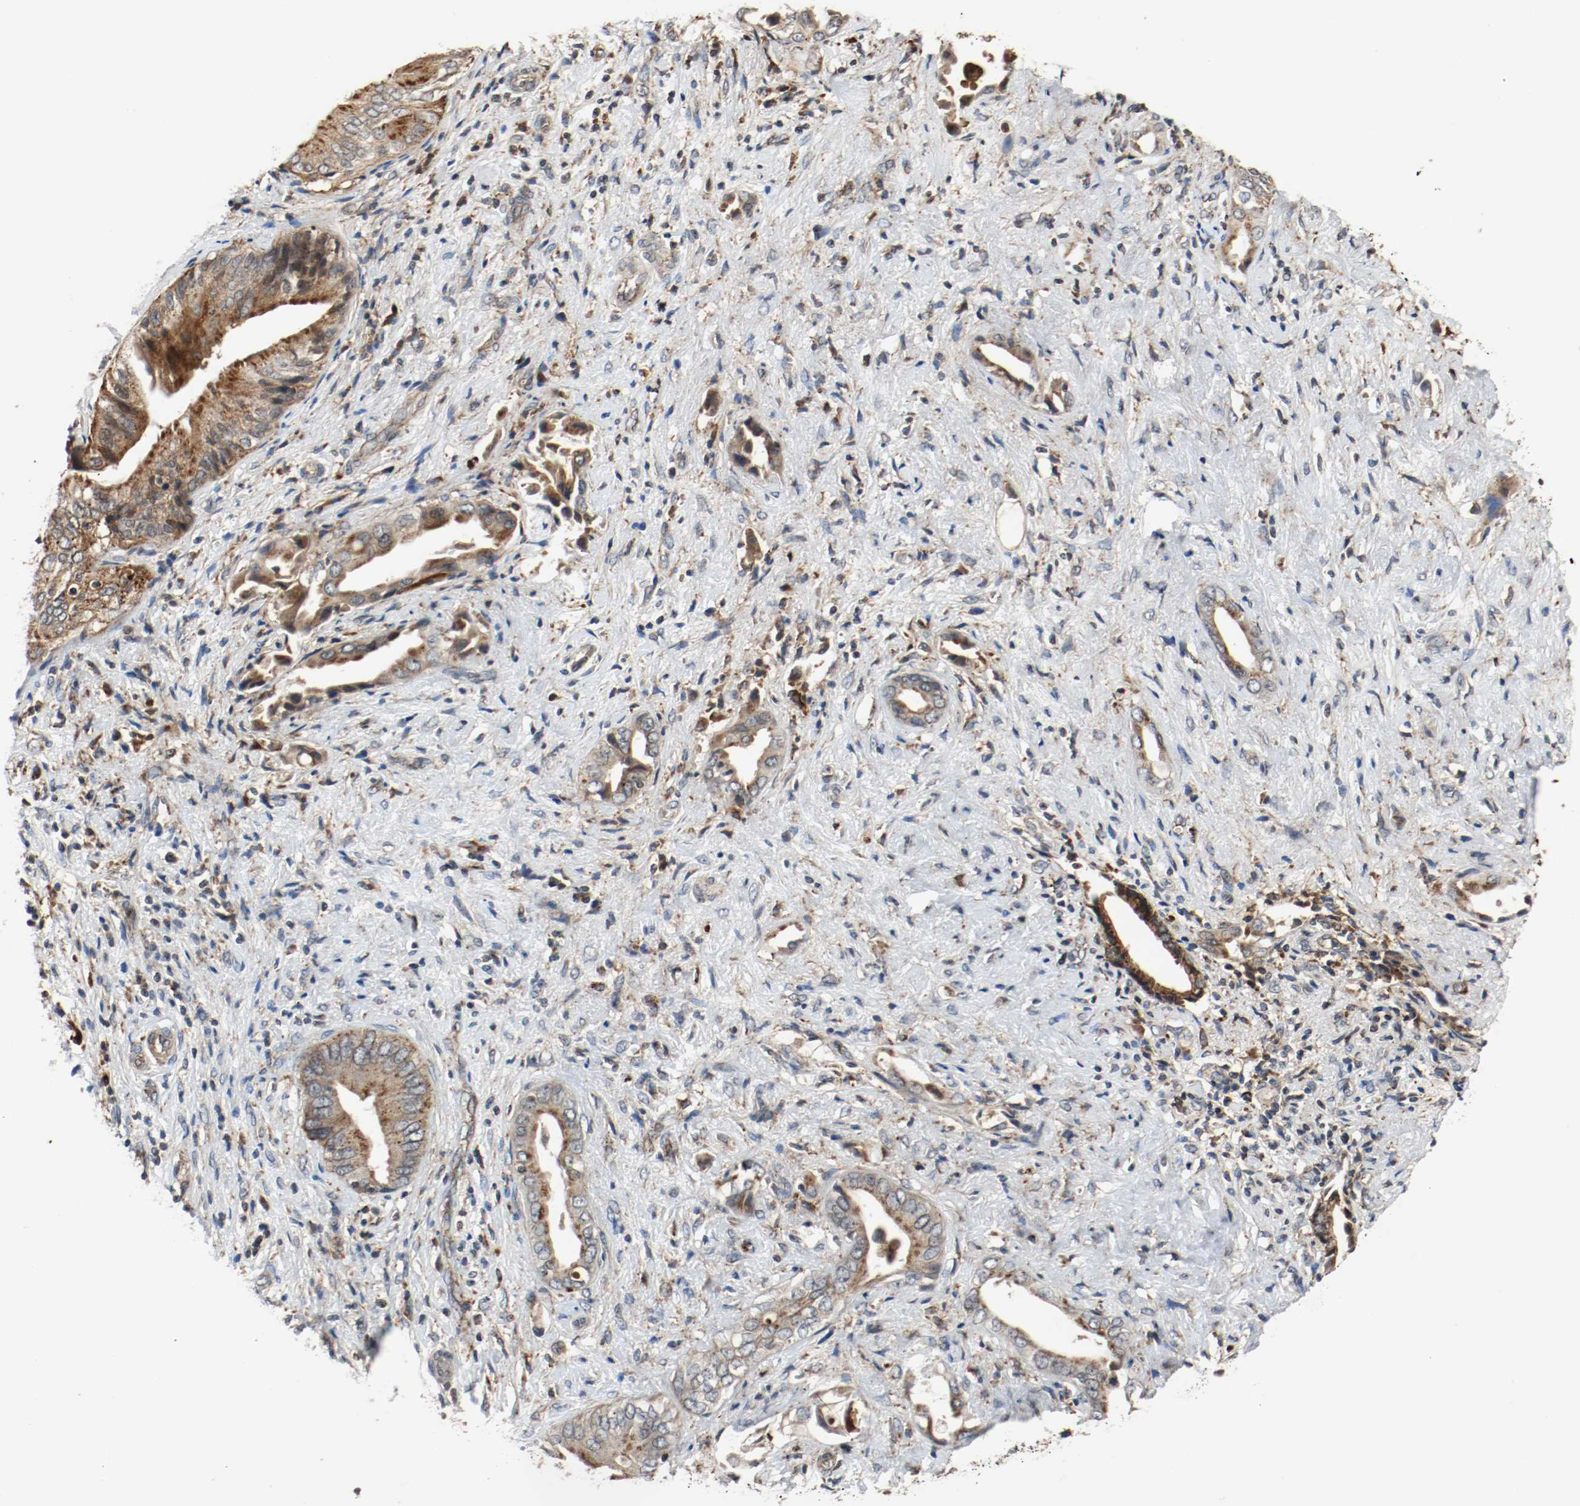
{"staining": {"intensity": "strong", "quantity": ">75%", "location": "cytoplasmic/membranous"}, "tissue": "liver cancer", "cell_type": "Tumor cells", "image_type": "cancer", "snomed": [{"axis": "morphology", "description": "Cholangiocarcinoma"}, {"axis": "topography", "description": "Liver"}], "caption": "Cholangiocarcinoma (liver) was stained to show a protein in brown. There is high levels of strong cytoplasmic/membranous expression in about >75% of tumor cells.", "gene": "LAMP2", "patient": {"sex": "male", "age": 58}}